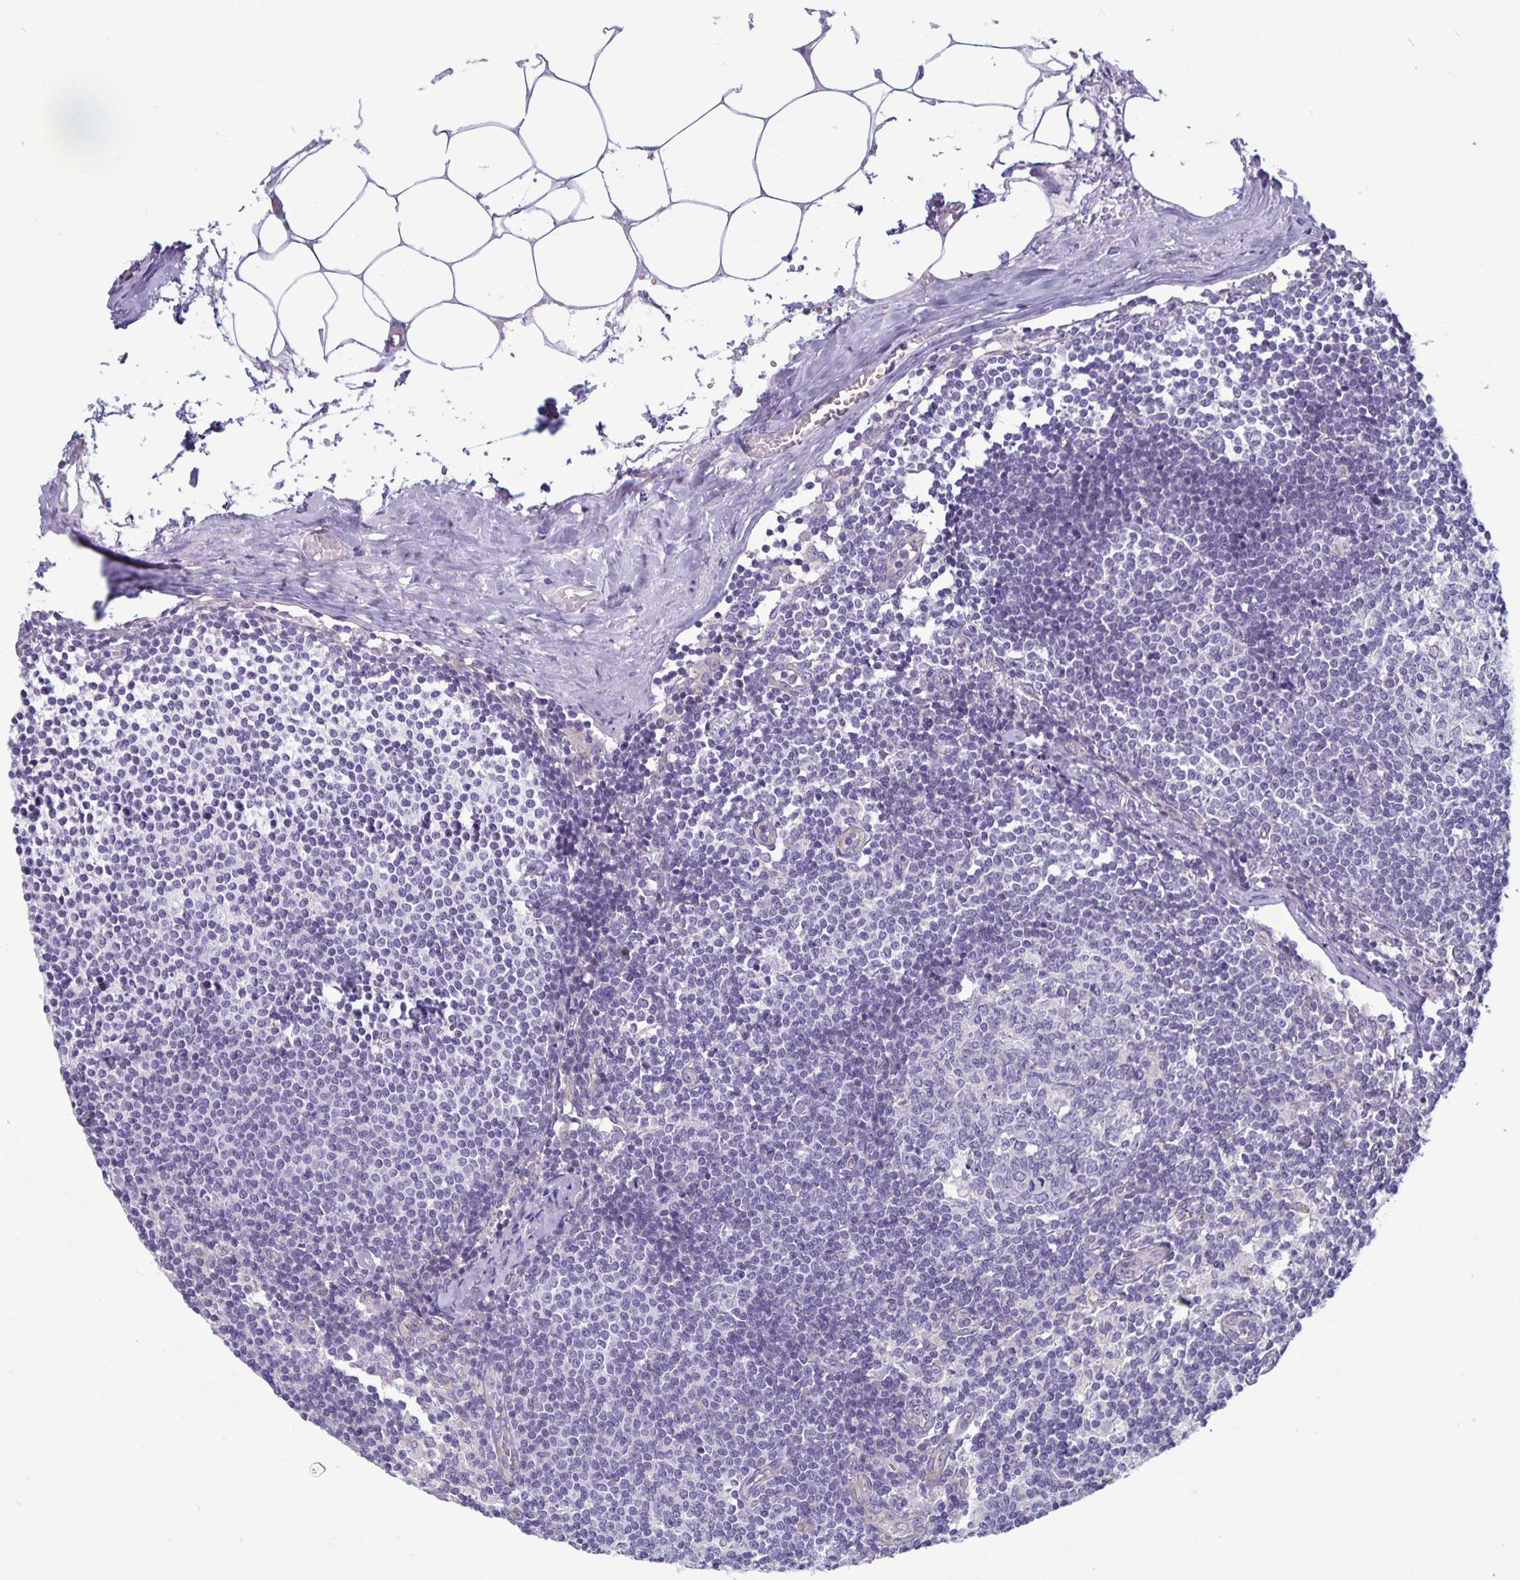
{"staining": {"intensity": "negative", "quantity": "none", "location": "none"}, "tissue": "lymph node", "cell_type": "Germinal center cells", "image_type": "normal", "snomed": [{"axis": "morphology", "description": "Normal tissue, NOS"}, {"axis": "topography", "description": "Lymph node"}], "caption": "Immunohistochemistry (IHC) micrograph of normal lymph node: lymph node stained with DAB displays no significant protein staining in germinal center cells. (DAB IHC with hematoxylin counter stain).", "gene": "PLCB3", "patient": {"sex": "female", "age": 69}}